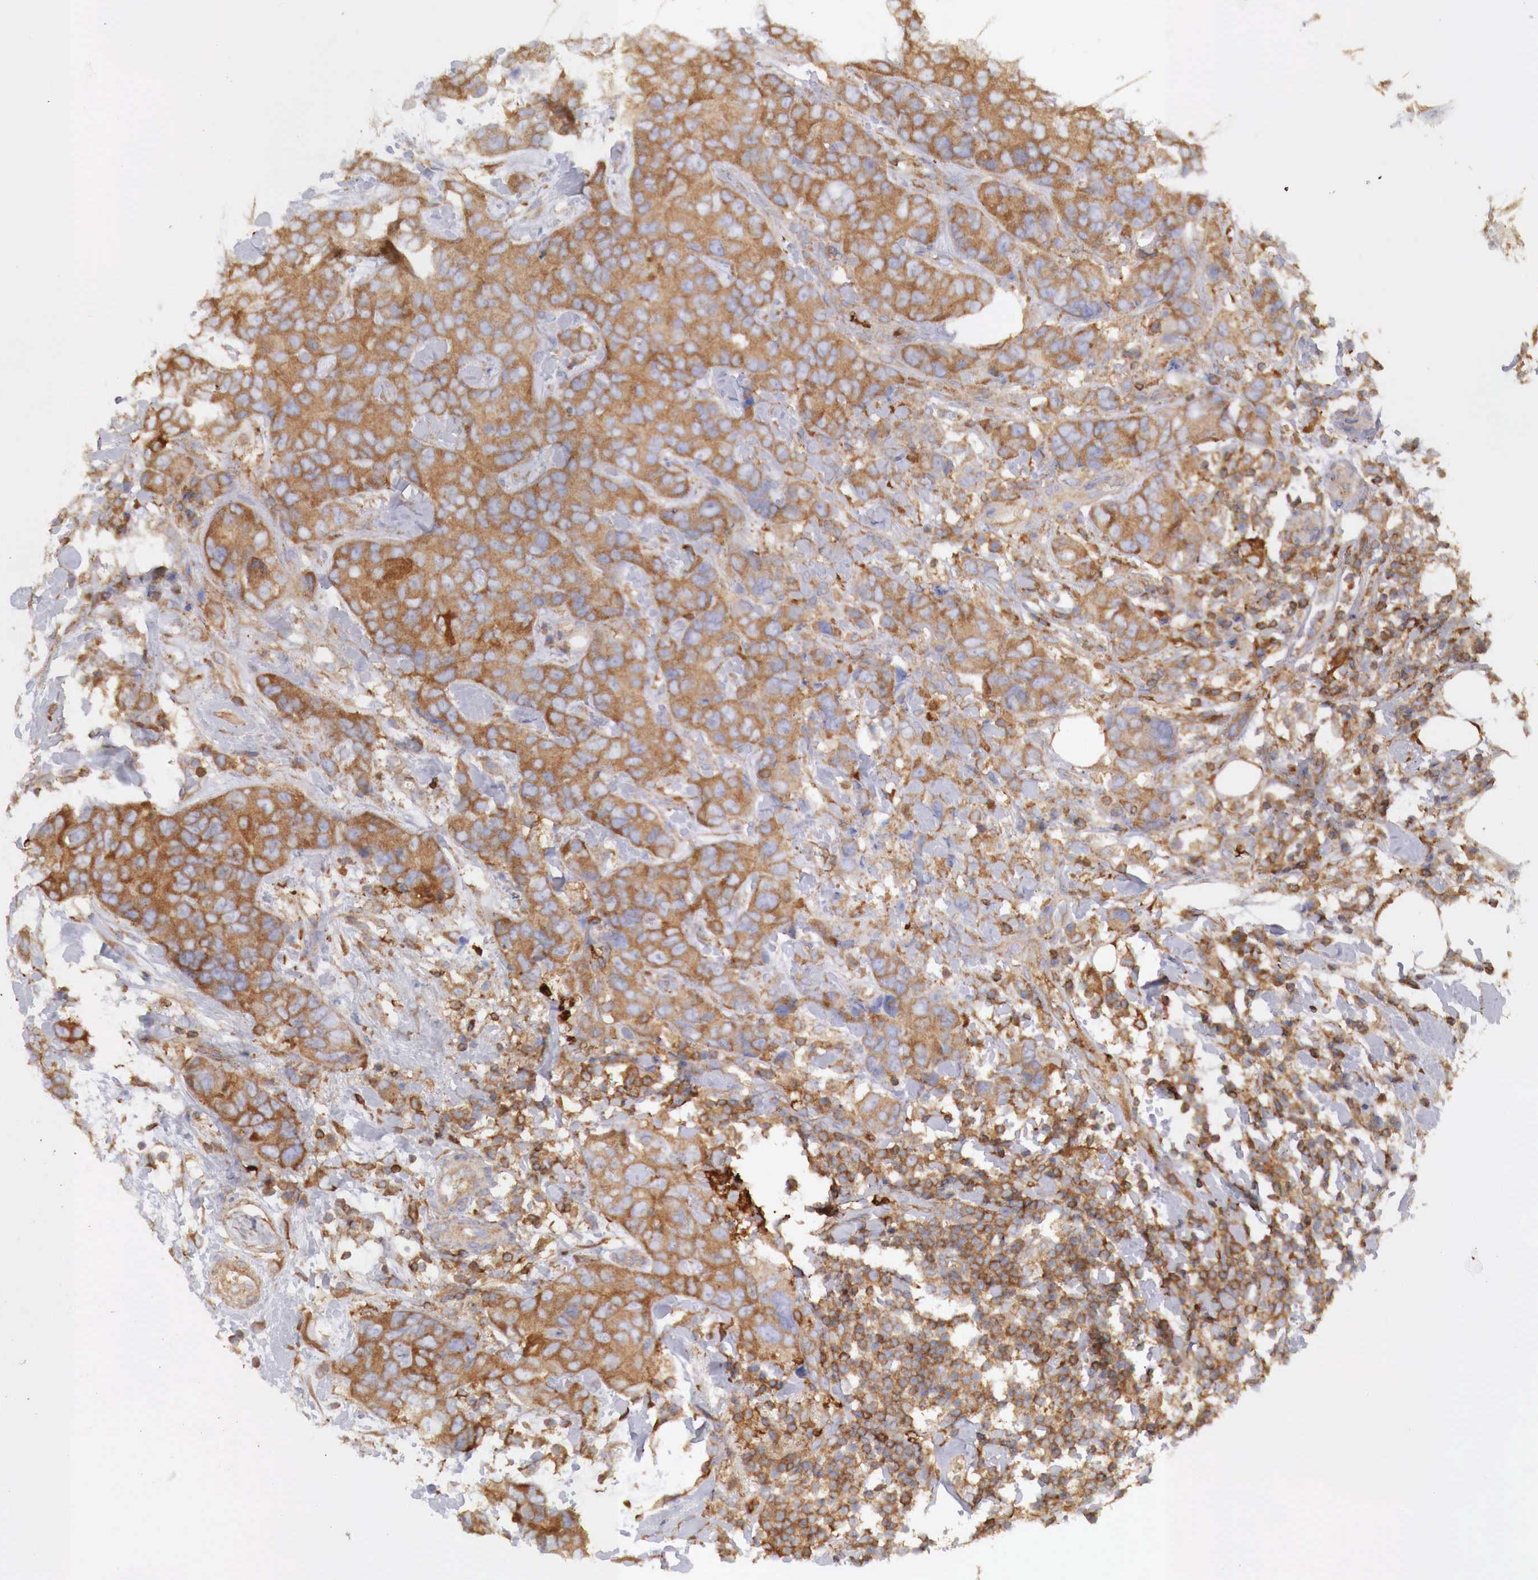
{"staining": {"intensity": "moderate", "quantity": ">75%", "location": "cytoplasmic/membranous"}, "tissue": "breast cancer", "cell_type": "Tumor cells", "image_type": "cancer", "snomed": [{"axis": "morphology", "description": "Duct carcinoma"}, {"axis": "topography", "description": "Breast"}], "caption": "This photomicrograph exhibits IHC staining of human intraductal carcinoma (breast), with medium moderate cytoplasmic/membranous expression in approximately >75% of tumor cells.", "gene": "G6PD", "patient": {"sex": "female", "age": 91}}